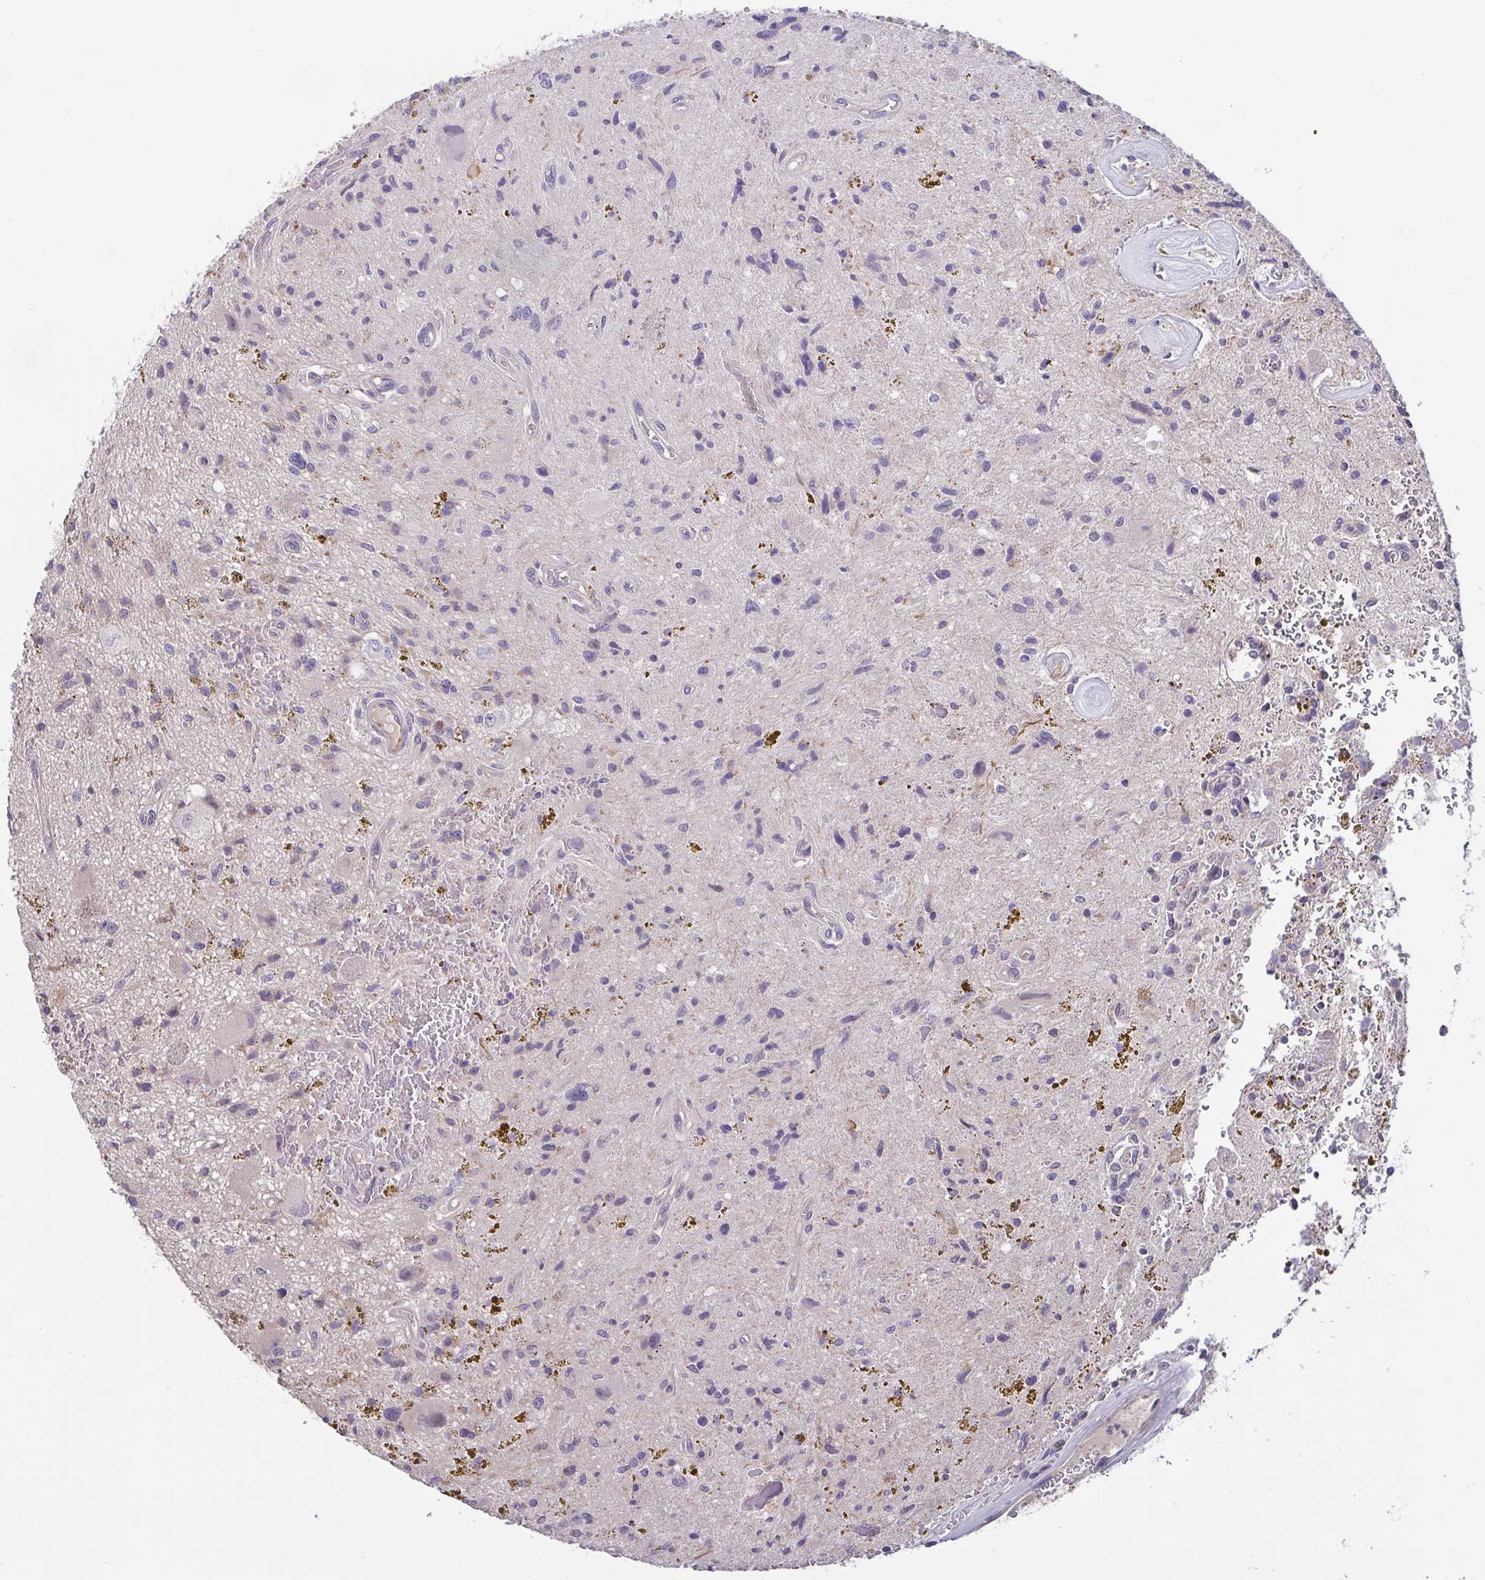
{"staining": {"intensity": "negative", "quantity": "none", "location": "none"}, "tissue": "glioma", "cell_type": "Tumor cells", "image_type": "cancer", "snomed": [{"axis": "morphology", "description": "Glioma, malignant, Low grade"}, {"axis": "topography", "description": "Cerebellum"}], "caption": "Tumor cells are negative for protein expression in human low-grade glioma (malignant). The staining is performed using DAB brown chromogen with nuclei counter-stained in using hematoxylin.", "gene": "OSBPL7", "patient": {"sex": "female", "age": 14}}